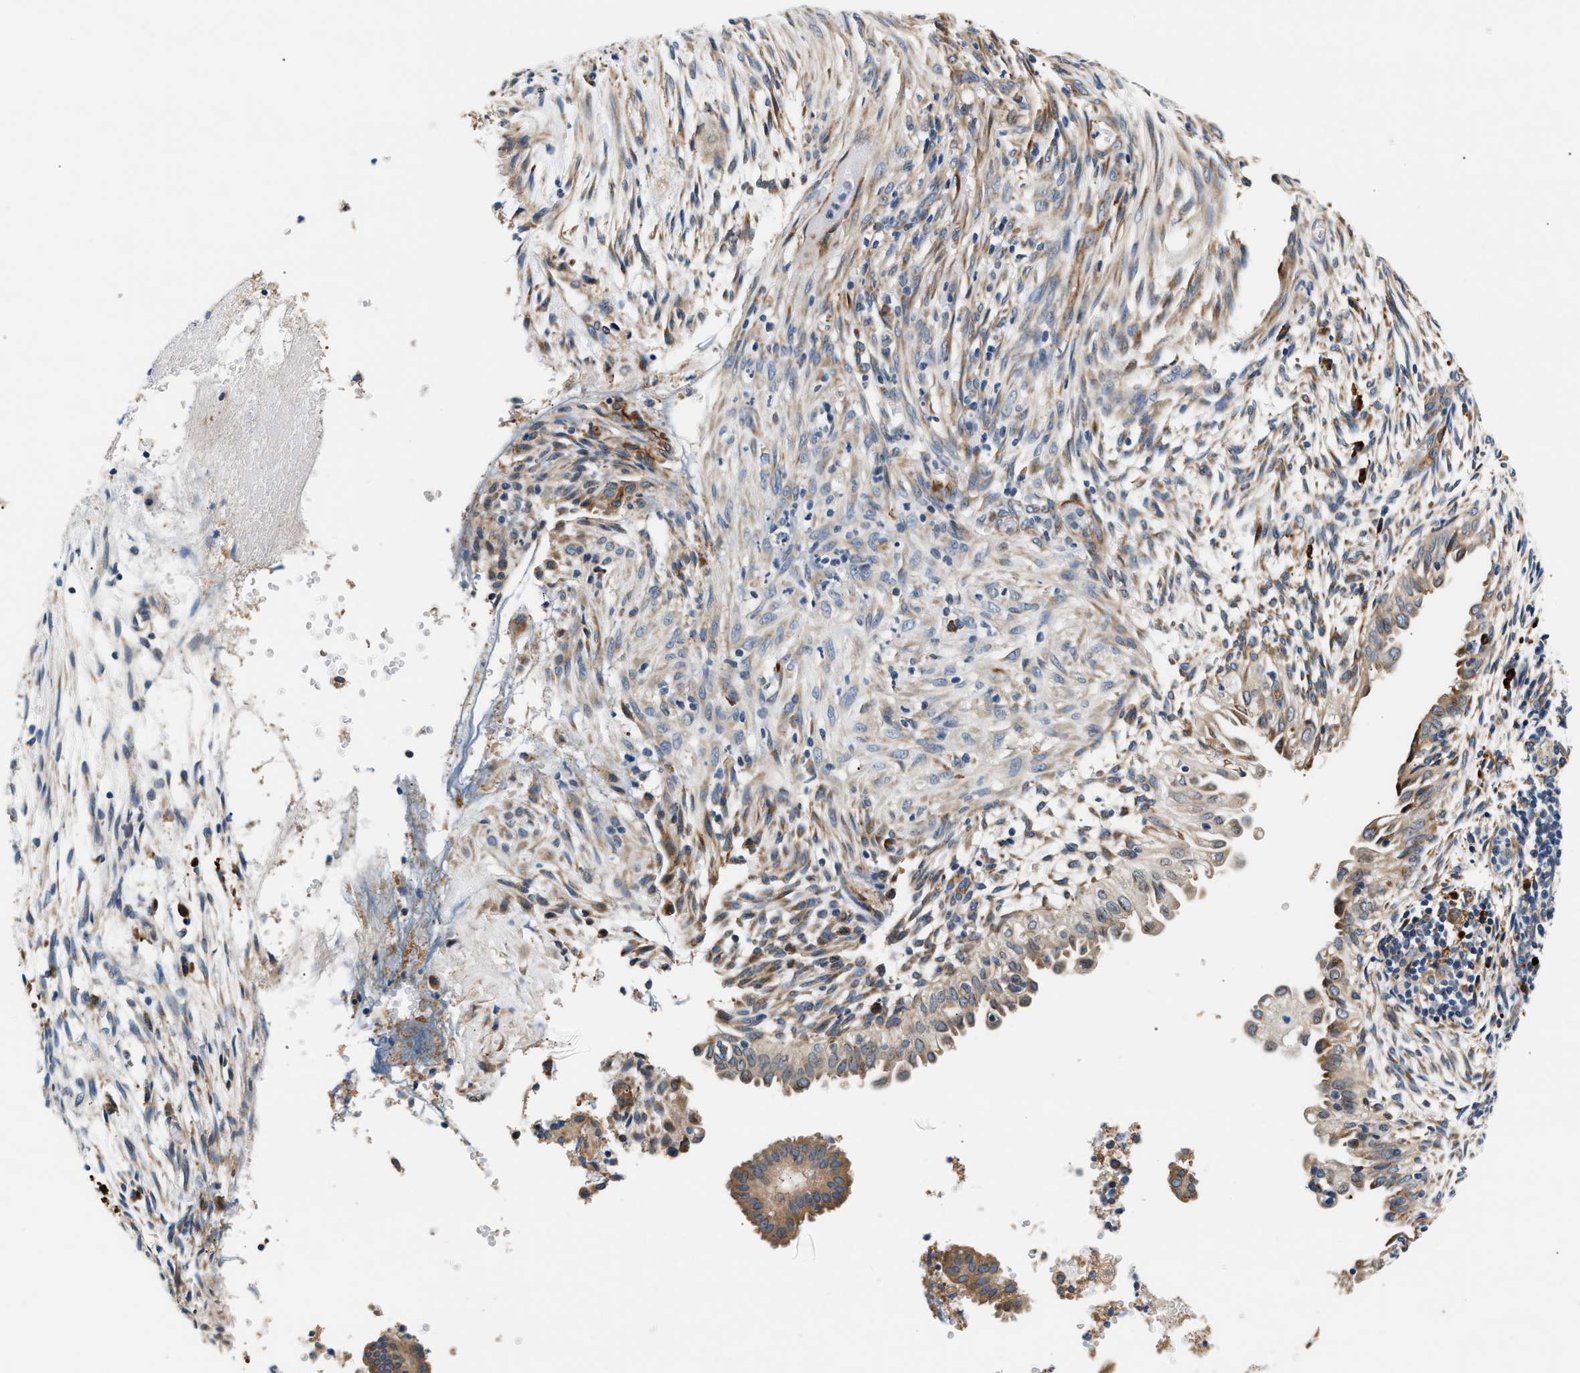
{"staining": {"intensity": "moderate", "quantity": ">75%", "location": "cytoplasmic/membranous"}, "tissue": "endometrial cancer", "cell_type": "Tumor cells", "image_type": "cancer", "snomed": [{"axis": "morphology", "description": "Adenocarcinoma, NOS"}, {"axis": "topography", "description": "Endometrium"}], "caption": "IHC photomicrograph of neoplastic tissue: human endometrial cancer stained using immunohistochemistry displays medium levels of moderate protein expression localized specifically in the cytoplasmic/membranous of tumor cells, appearing as a cytoplasmic/membranous brown color.", "gene": "IFT74", "patient": {"sex": "female", "age": 58}}